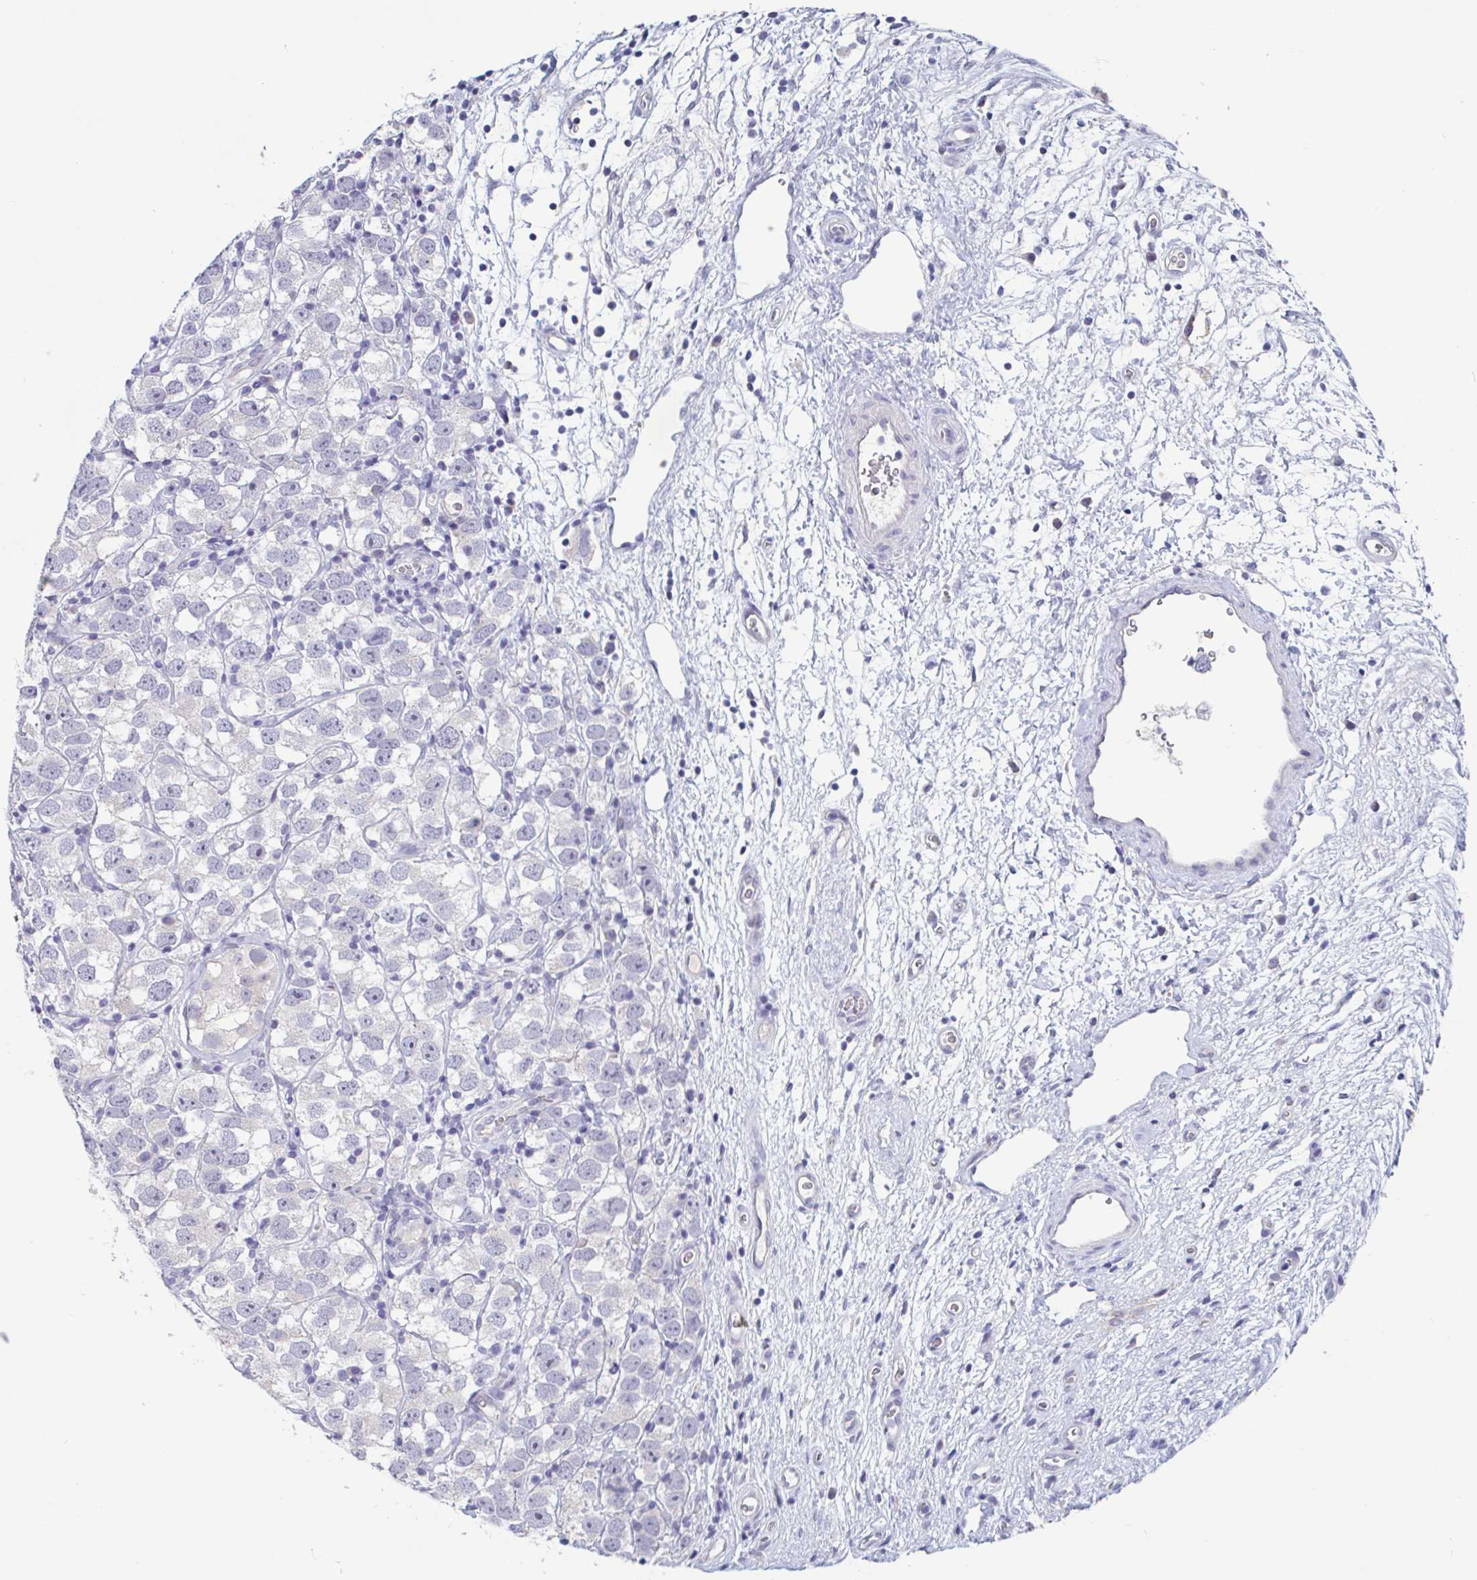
{"staining": {"intensity": "negative", "quantity": "none", "location": "none"}, "tissue": "testis cancer", "cell_type": "Tumor cells", "image_type": "cancer", "snomed": [{"axis": "morphology", "description": "Seminoma, NOS"}, {"axis": "topography", "description": "Testis"}], "caption": "Human seminoma (testis) stained for a protein using immunohistochemistry (IHC) reveals no positivity in tumor cells.", "gene": "UNKL", "patient": {"sex": "male", "age": 26}}